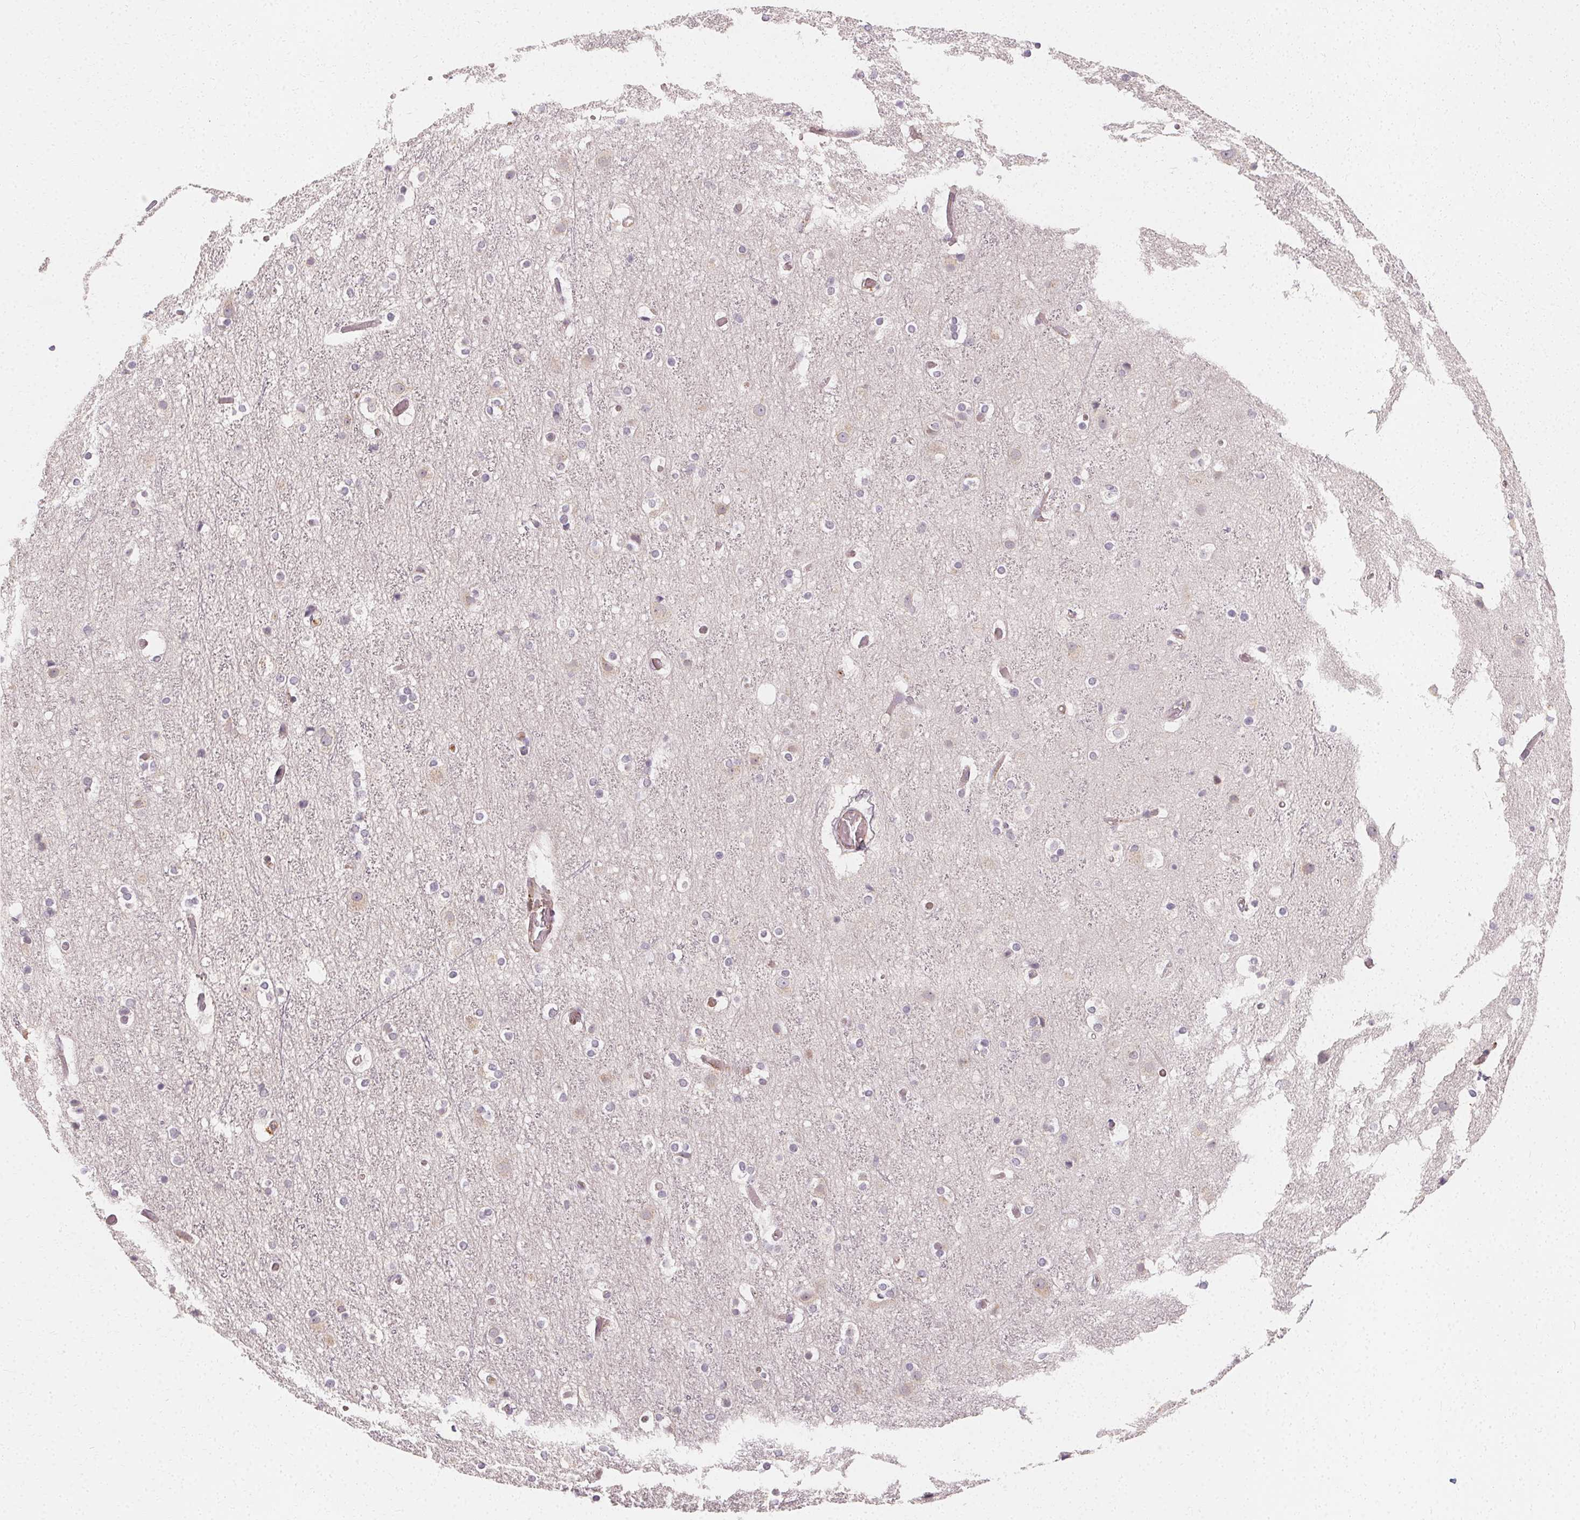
{"staining": {"intensity": "negative", "quantity": "none", "location": "none"}, "tissue": "cerebral cortex", "cell_type": "Endothelial cells", "image_type": "normal", "snomed": [{"axis": "morphology", "description": "Normal tissue, NOS"}, {"axis": "topography", "description": "Cerebral cortex"}], "caption": "A histopathology image of cerebral cortex stained for a protein exhibits no brown staining in endothelial cells.", "gene": "CLCNKA", "patient": {"sex": "female", "age": 52}}